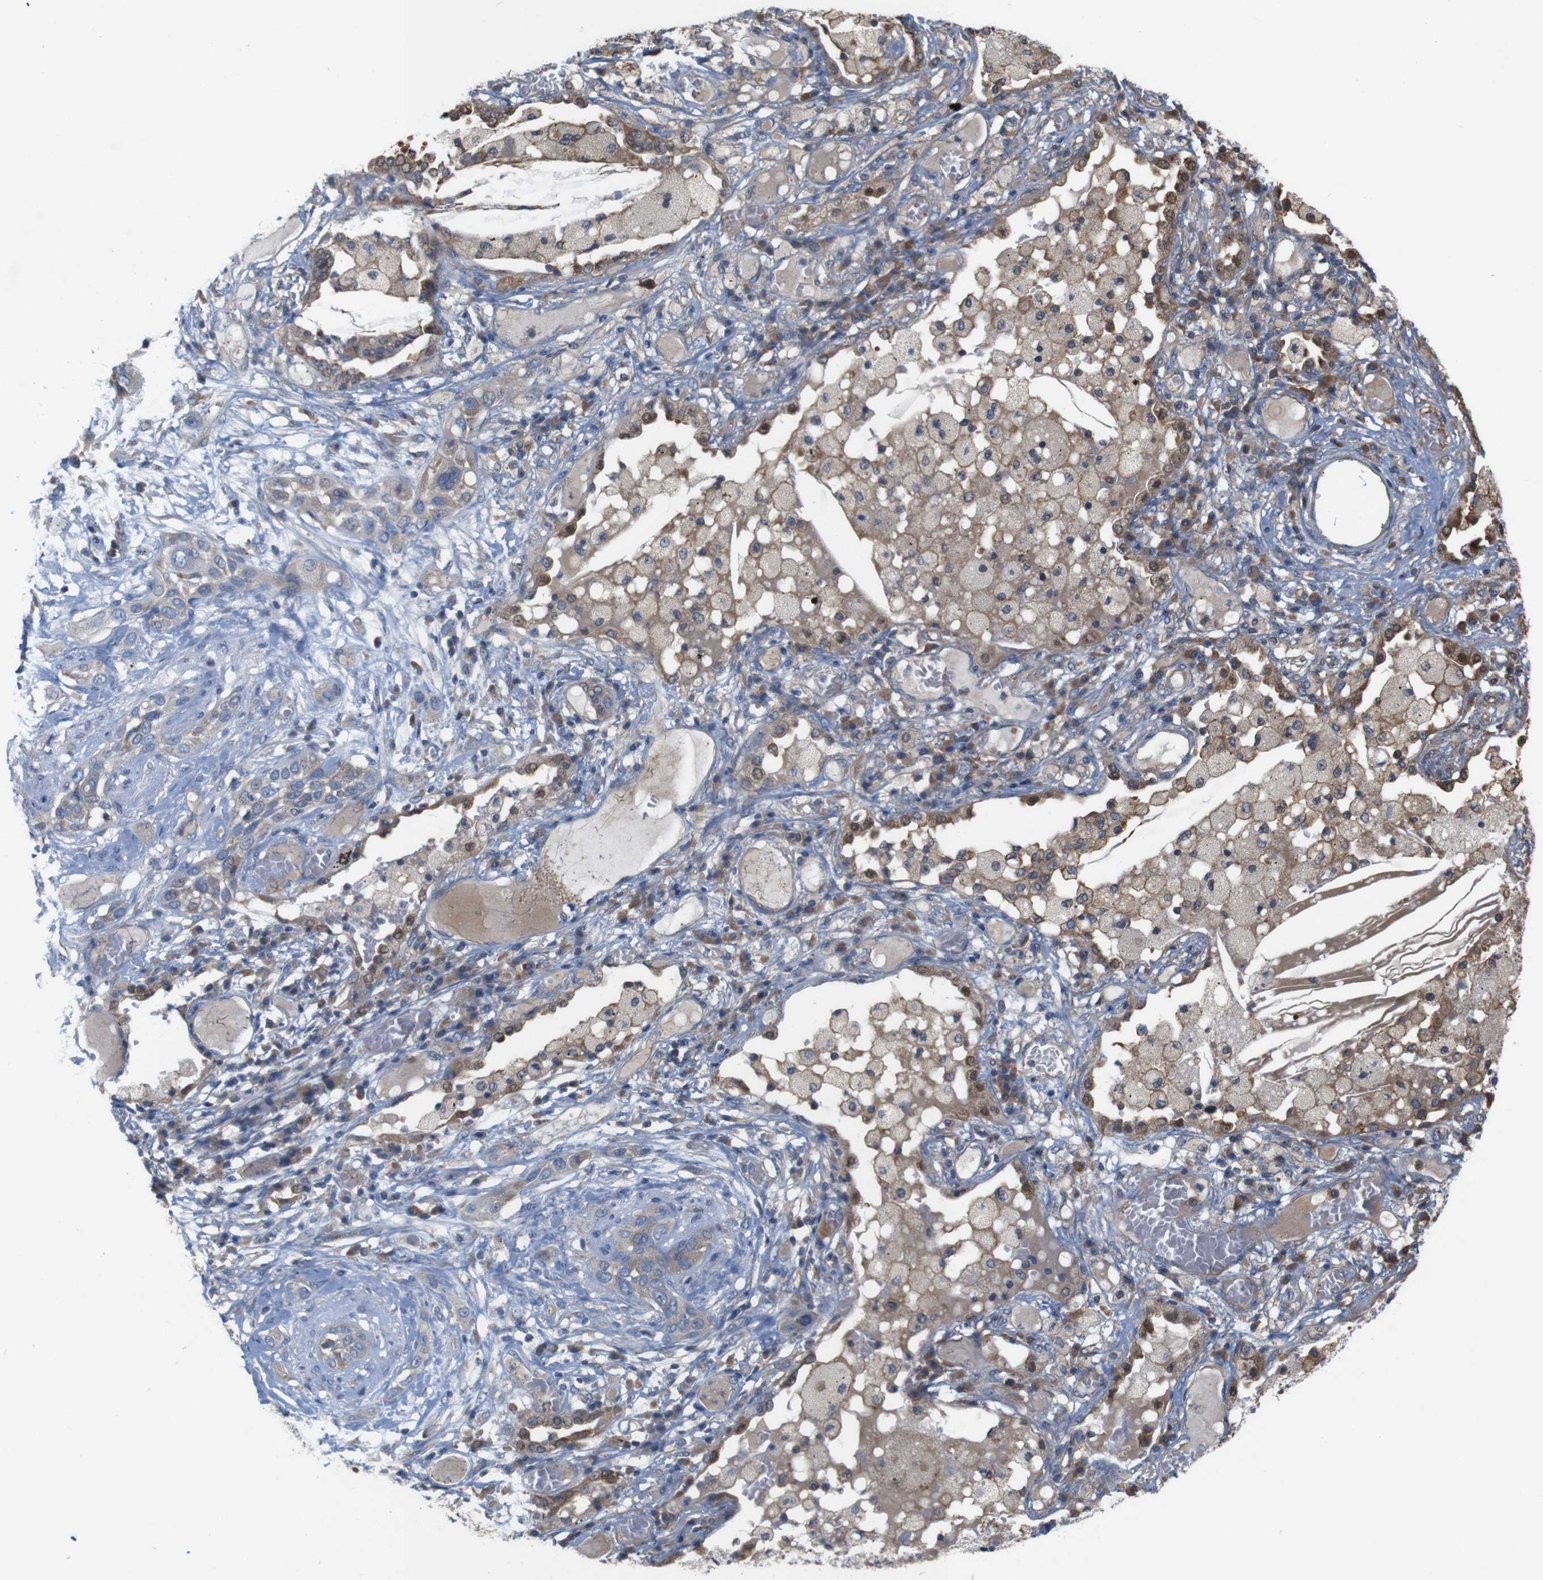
{"staining": {"intensity": "weak", "quantity": ">75%", "location": "cytoplasmic/membranous"}, "tissue": "lung cancer", "cell_type": "Tumor cells", "image_type": "cancer", "snomed": [{"axis": "morphology", "description": "Squamous cell carcinoma, NOS"}, {"axis": "topography", "description": "Lung"}], "caption": "Immunohistochemistry (DAB) staining of human squamous cell carcinoma (lung) demonstrates weak cytoplasmic/membranous protein positivity in approximately >75% of tumor cells. Using DAB (3,3'-diaminobenzidine) (brown) and hematoxylin (blue) stains, captured at high magnification using brightfield microscopy.", "gene": "MYEOV", "patient": {"sex": "male", "age": 71}}